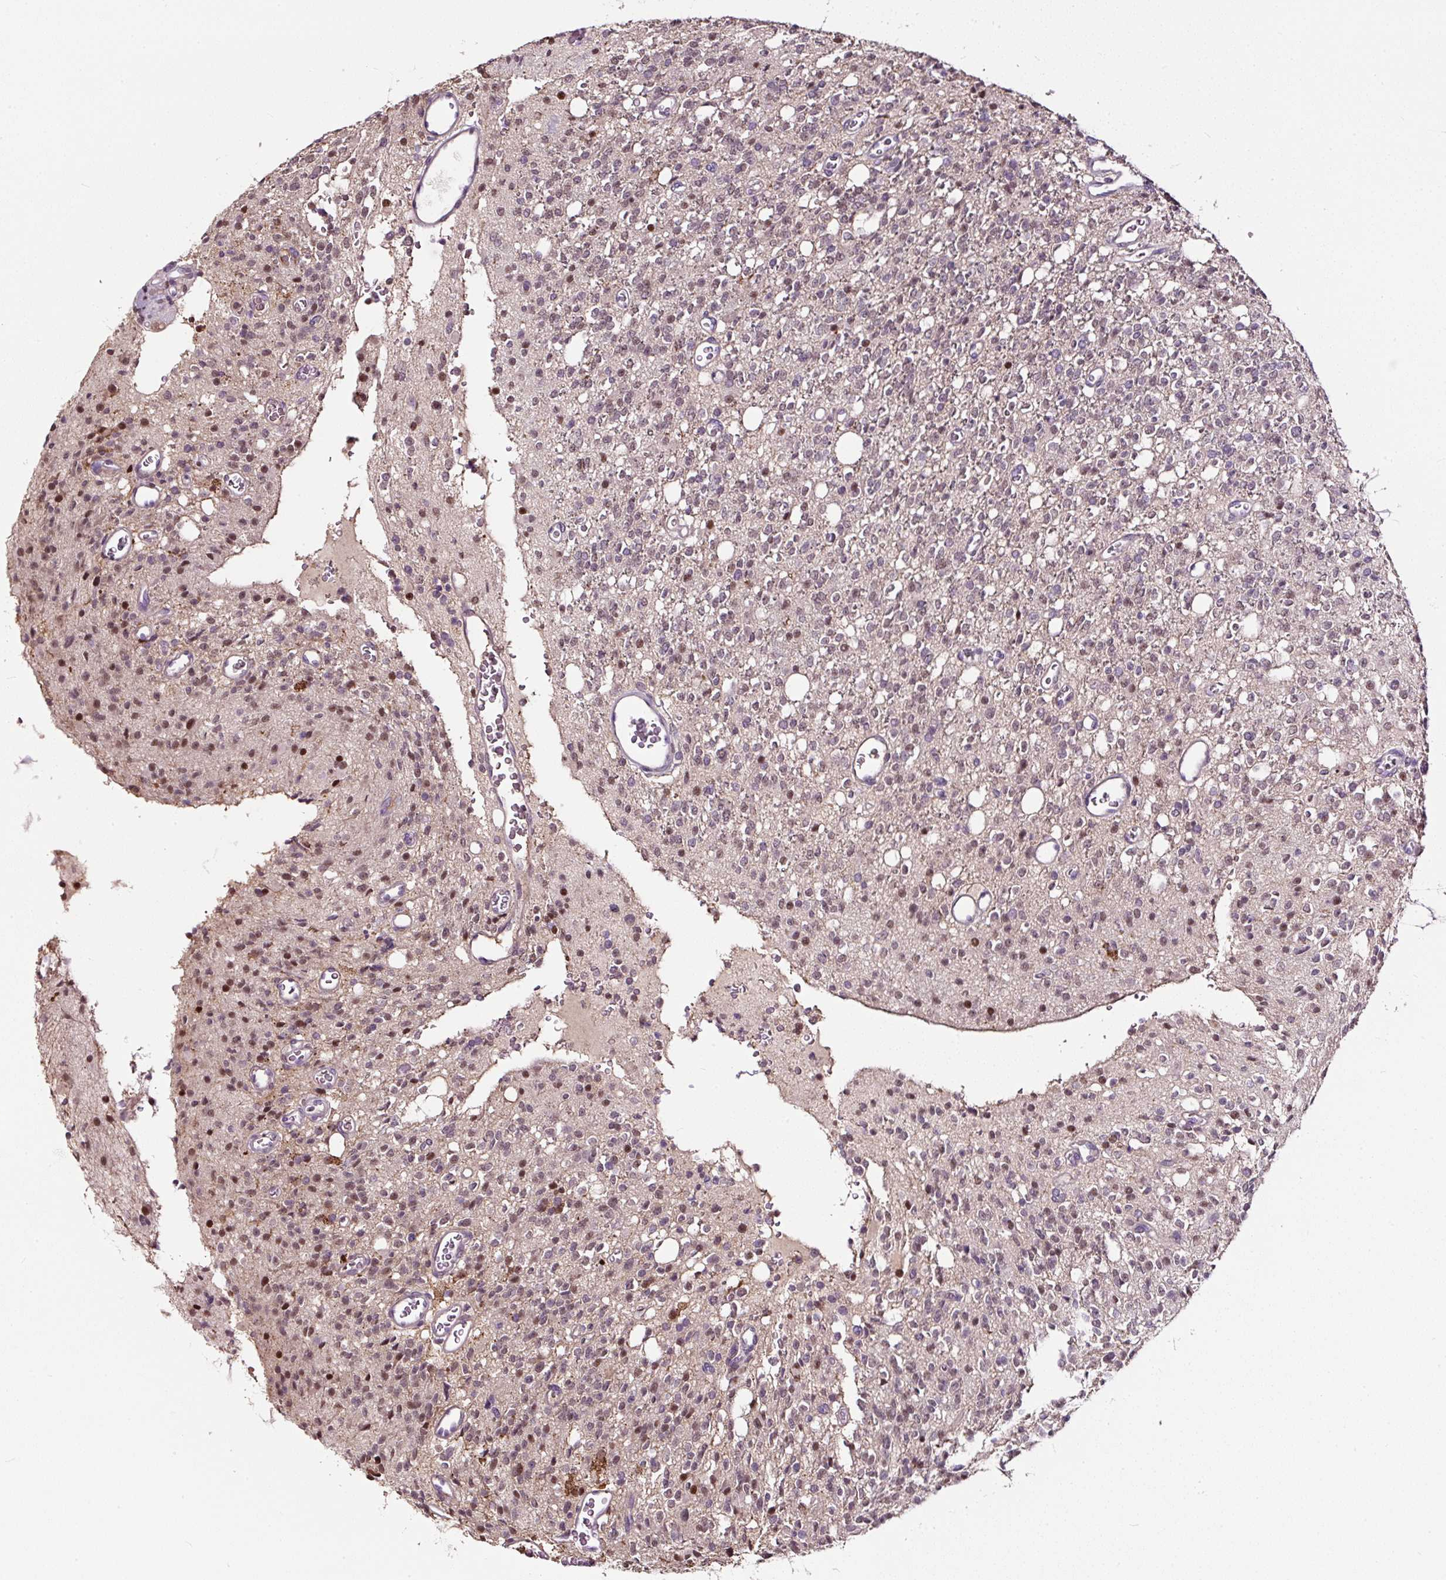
{"staining": {"intensity": "moderate", "quantity": "<25%", "location": "nuclear"}, "tissue": "glioma", "cell_type": "Tumor cells", "image_type": "cancer", "snomed": [{"axis": "morphology", "description": "Glioma, malignant, High grade"}, {"axis": "topography", "description": "Brain"}], "caption": "This is a photomicrograph of IHC staining of malignant glioma (high-grade), which shows moderate staining in the nuclear of tumor cells.", "gene": "LRRC24", "patient": {"sex": "male", "age": 34}}